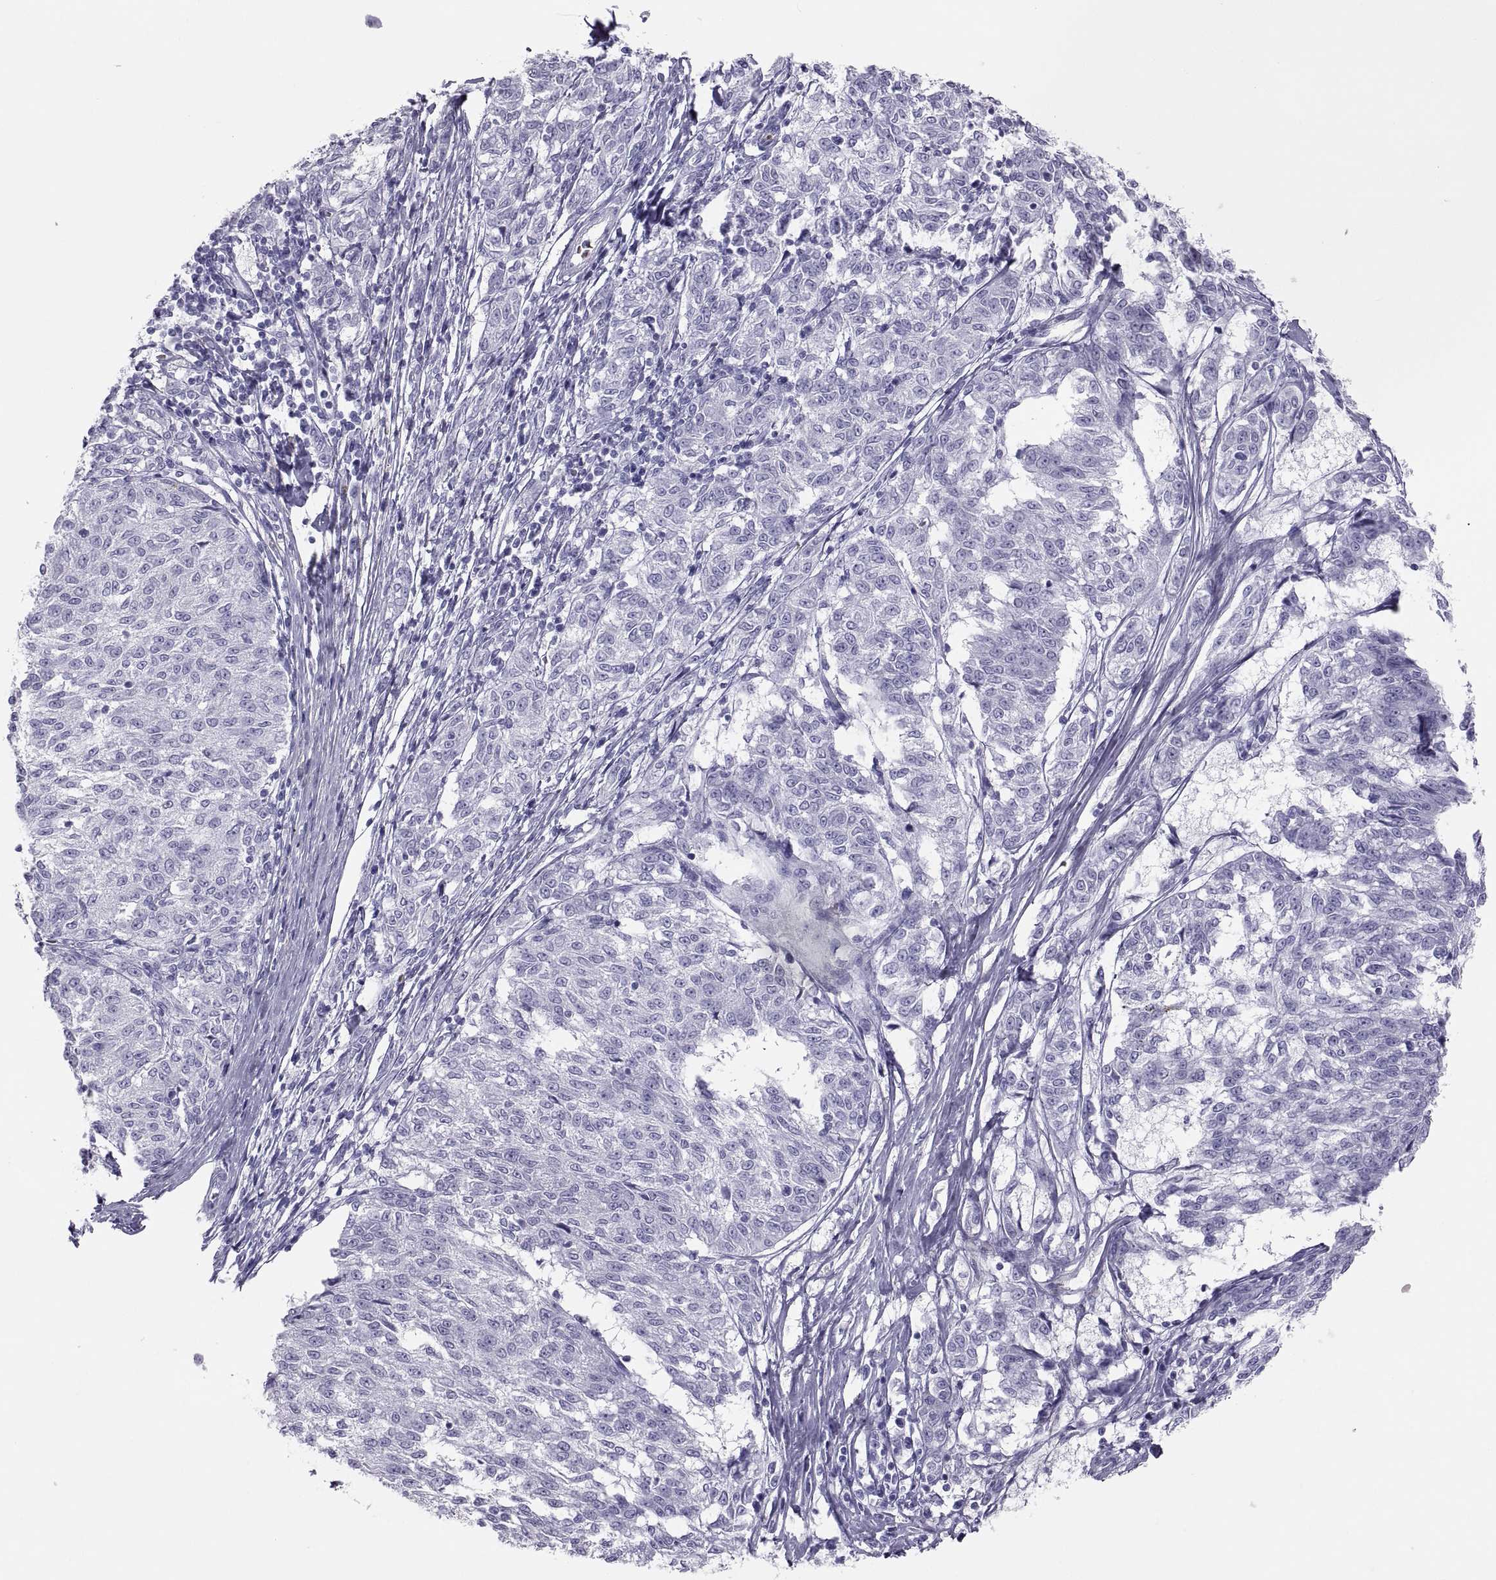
{"staining": {"intensity": "negative", "quantity": "none", "location": "none"}, "tissue": "melanoma", "cell_type": "Tumor cells", "image_type": "cancer", "snomed": [{"axis": "morphology", "description": "Malignant melanoma, NOS"}, {"axis": "topography", "description": "Skin"}], "caption": "This is an immunohistochemistry micrograph of human malignant melanoma. There is no positivity in tumor cells.", "gene": "SEMG1", "patient": {"sex": "female", "age": 72}}